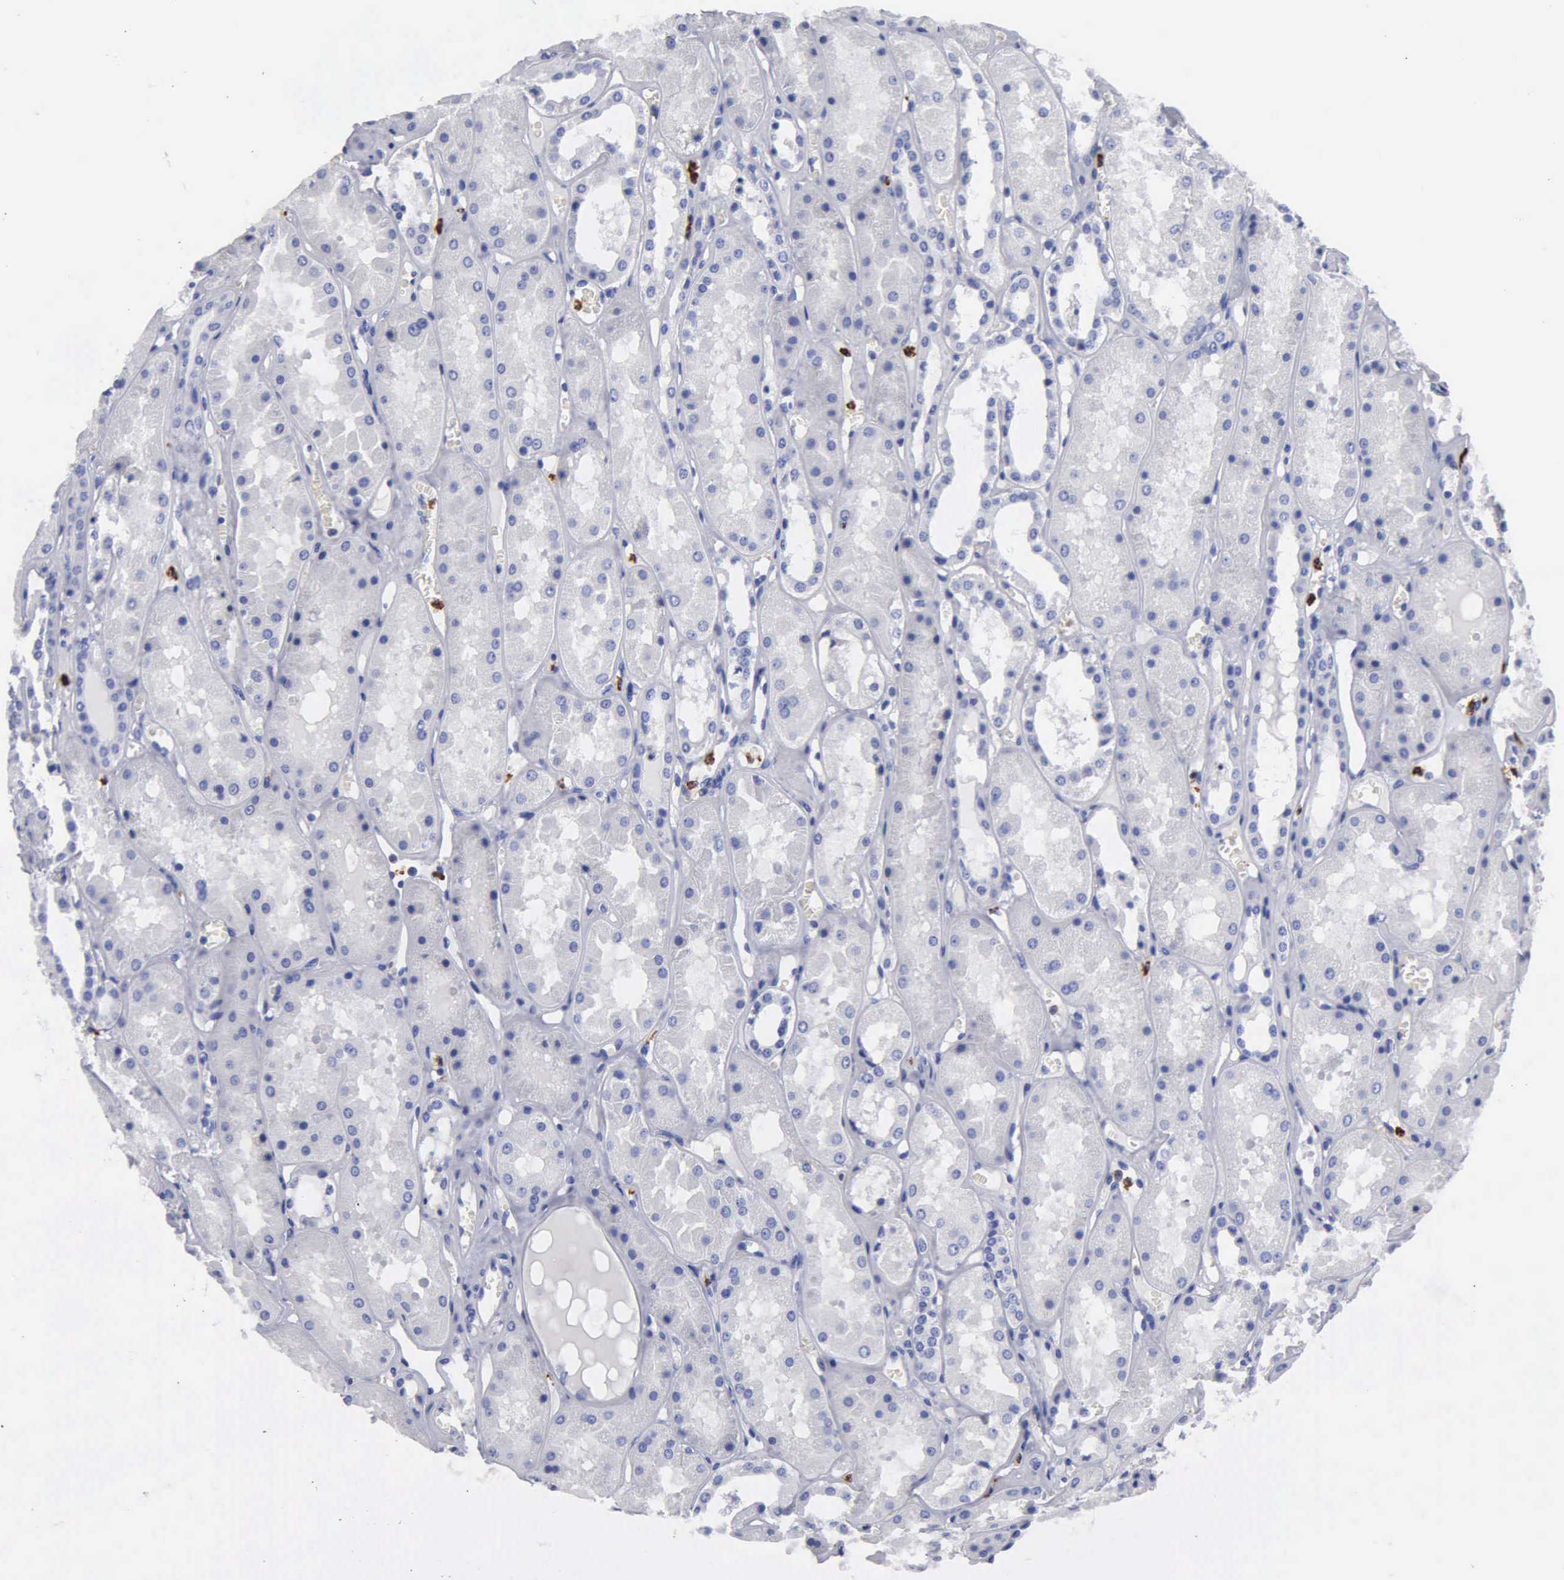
{"staining": {"intensity": "negative", "quantity": "none", "location": "none"}, "tissue": "kidney", "cell_type": "Cells in glomeruli", "image_type": "normal", "snomed": [{"axis": "morphology", "description": "Normal tissue, NOS"}, {"axis": "topography", "description": "Kidney"}], "caption": "Image shows no significant protein positivity in cells in glomeruli of benign kidney. (DAB immunohistochemistry (IHC), high magnification).", "gene": "CTSG", "patient": {"sex": "male", "age": 36}}